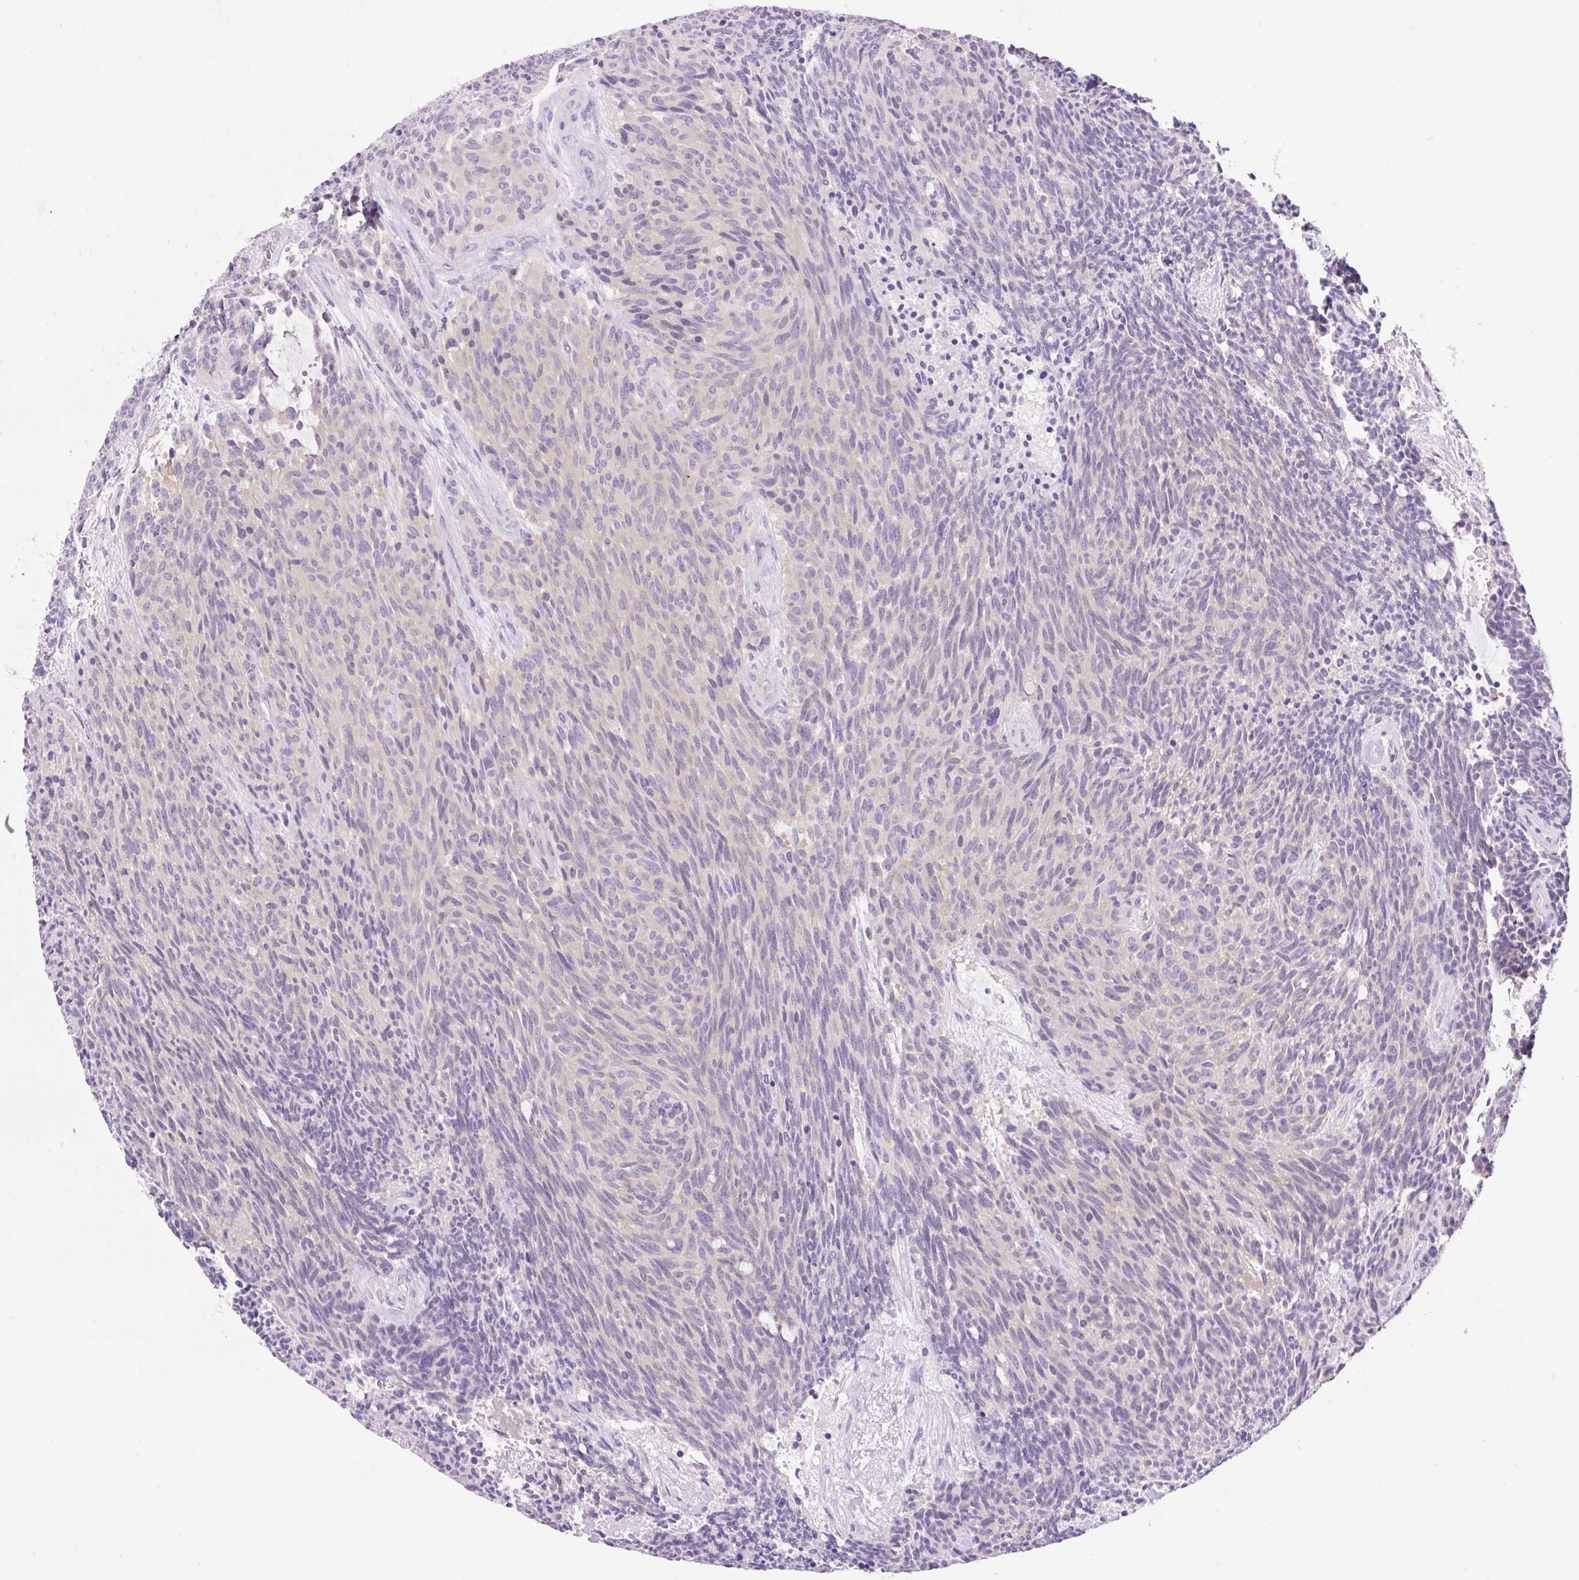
{"staining": {"intensity": "negative", "quantity": "none", "location": "none"}, "tissue": "carcinoid", "cell_type": "Tumor cells", "image_type": "cancer", "snomed": [{"axis": "morphology", "description": "Carcinoid, malignant, NOS"}, {"axis": "topography", "description": "Pancreas"}], "caption": "Immunohistochemical staining of human carcinoid reveals no significant staining in tumor cells.", "gene": "CAMK2B", "patient": {"sex": "female", "age": 54}}